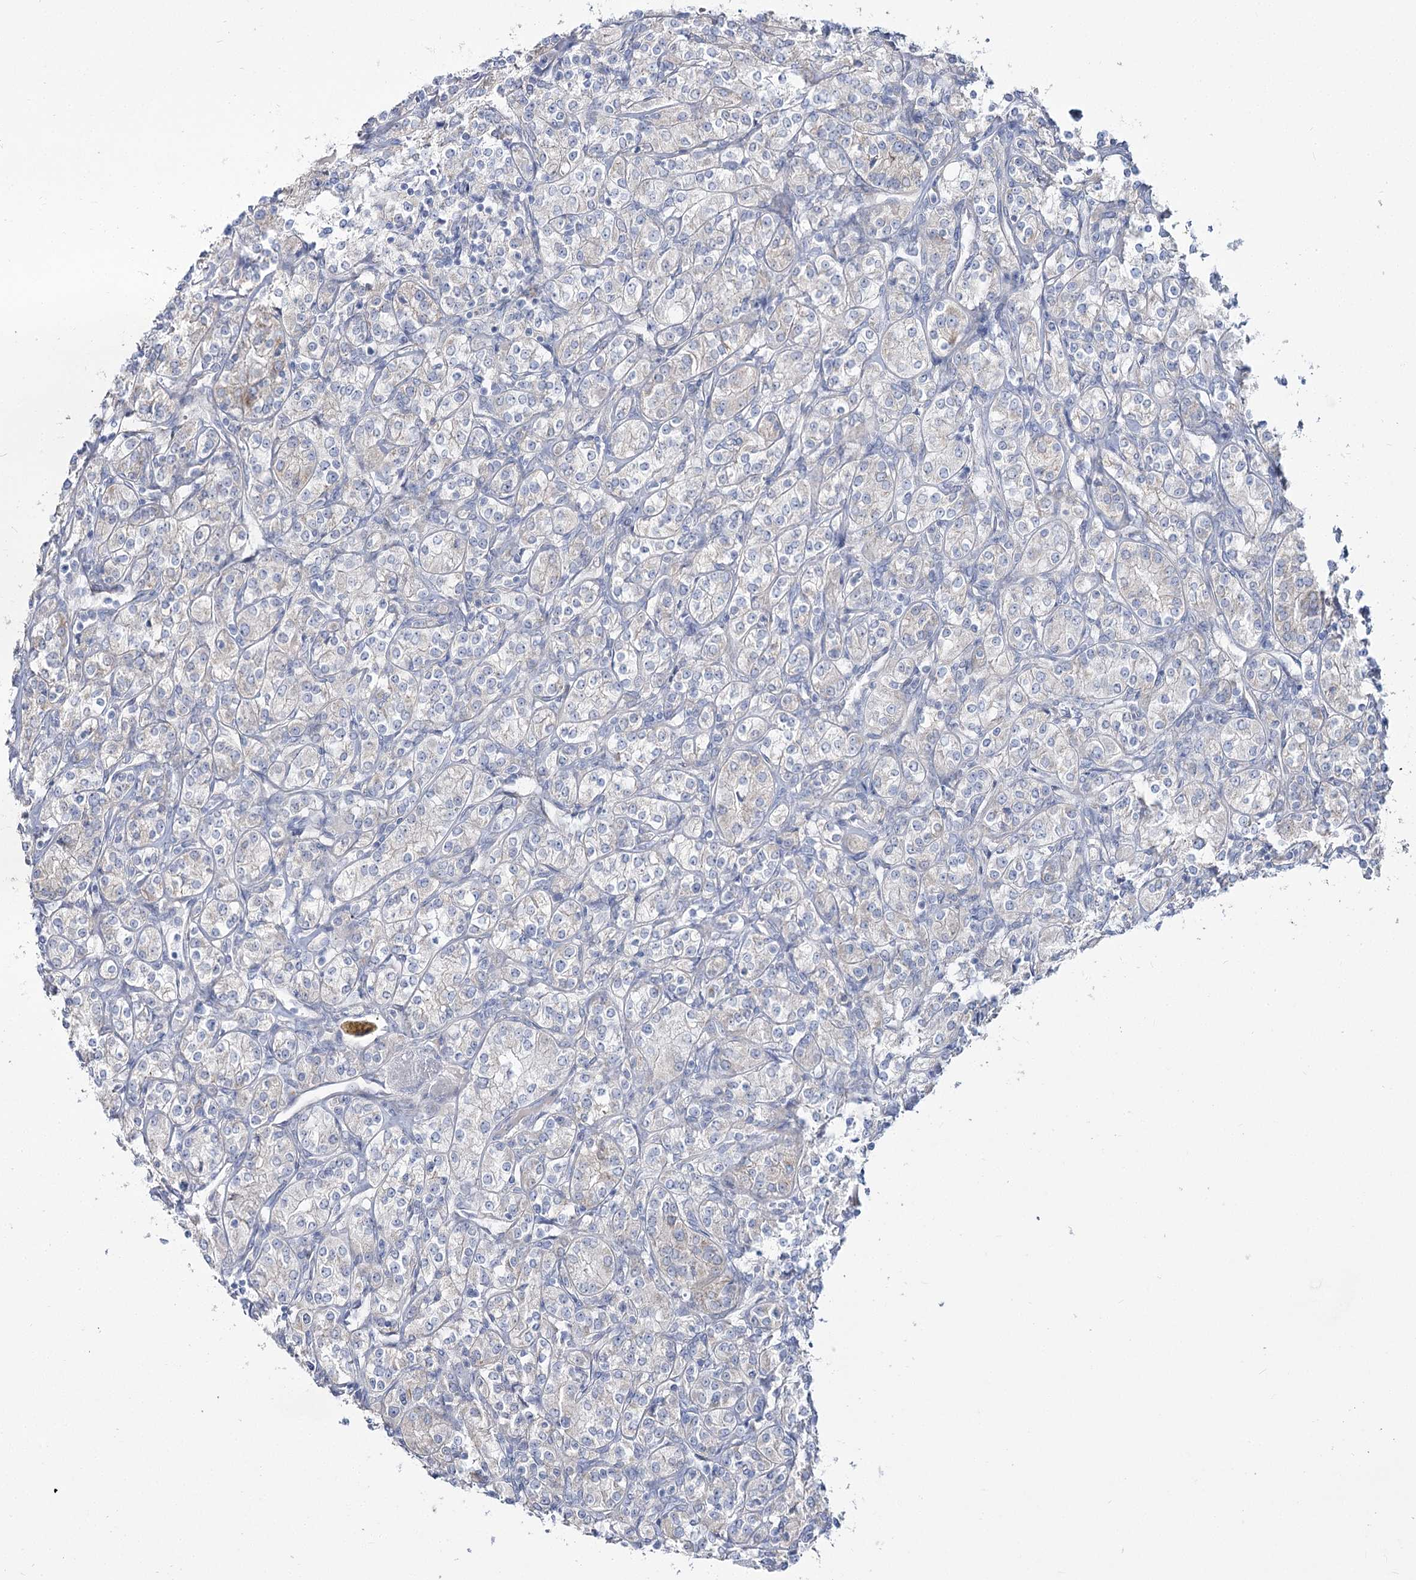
{"staining": {"intensity": "negative", "quantity": "none", "location": "none"}, "tissue": "renal cancer", "cell_type": "Tumor cells", "image_type": "cancer", "snomed": [{"axis": "morphology", "description": "Adenocarcinoma, NOS"}, {"axis": "topography", "description": "Kidney"}], "caption": "Tumor cells show no significant staining in adenocarcinoma (renal).", "gene": "SUOX", "patient": {"sex": "male", "age": 77}}